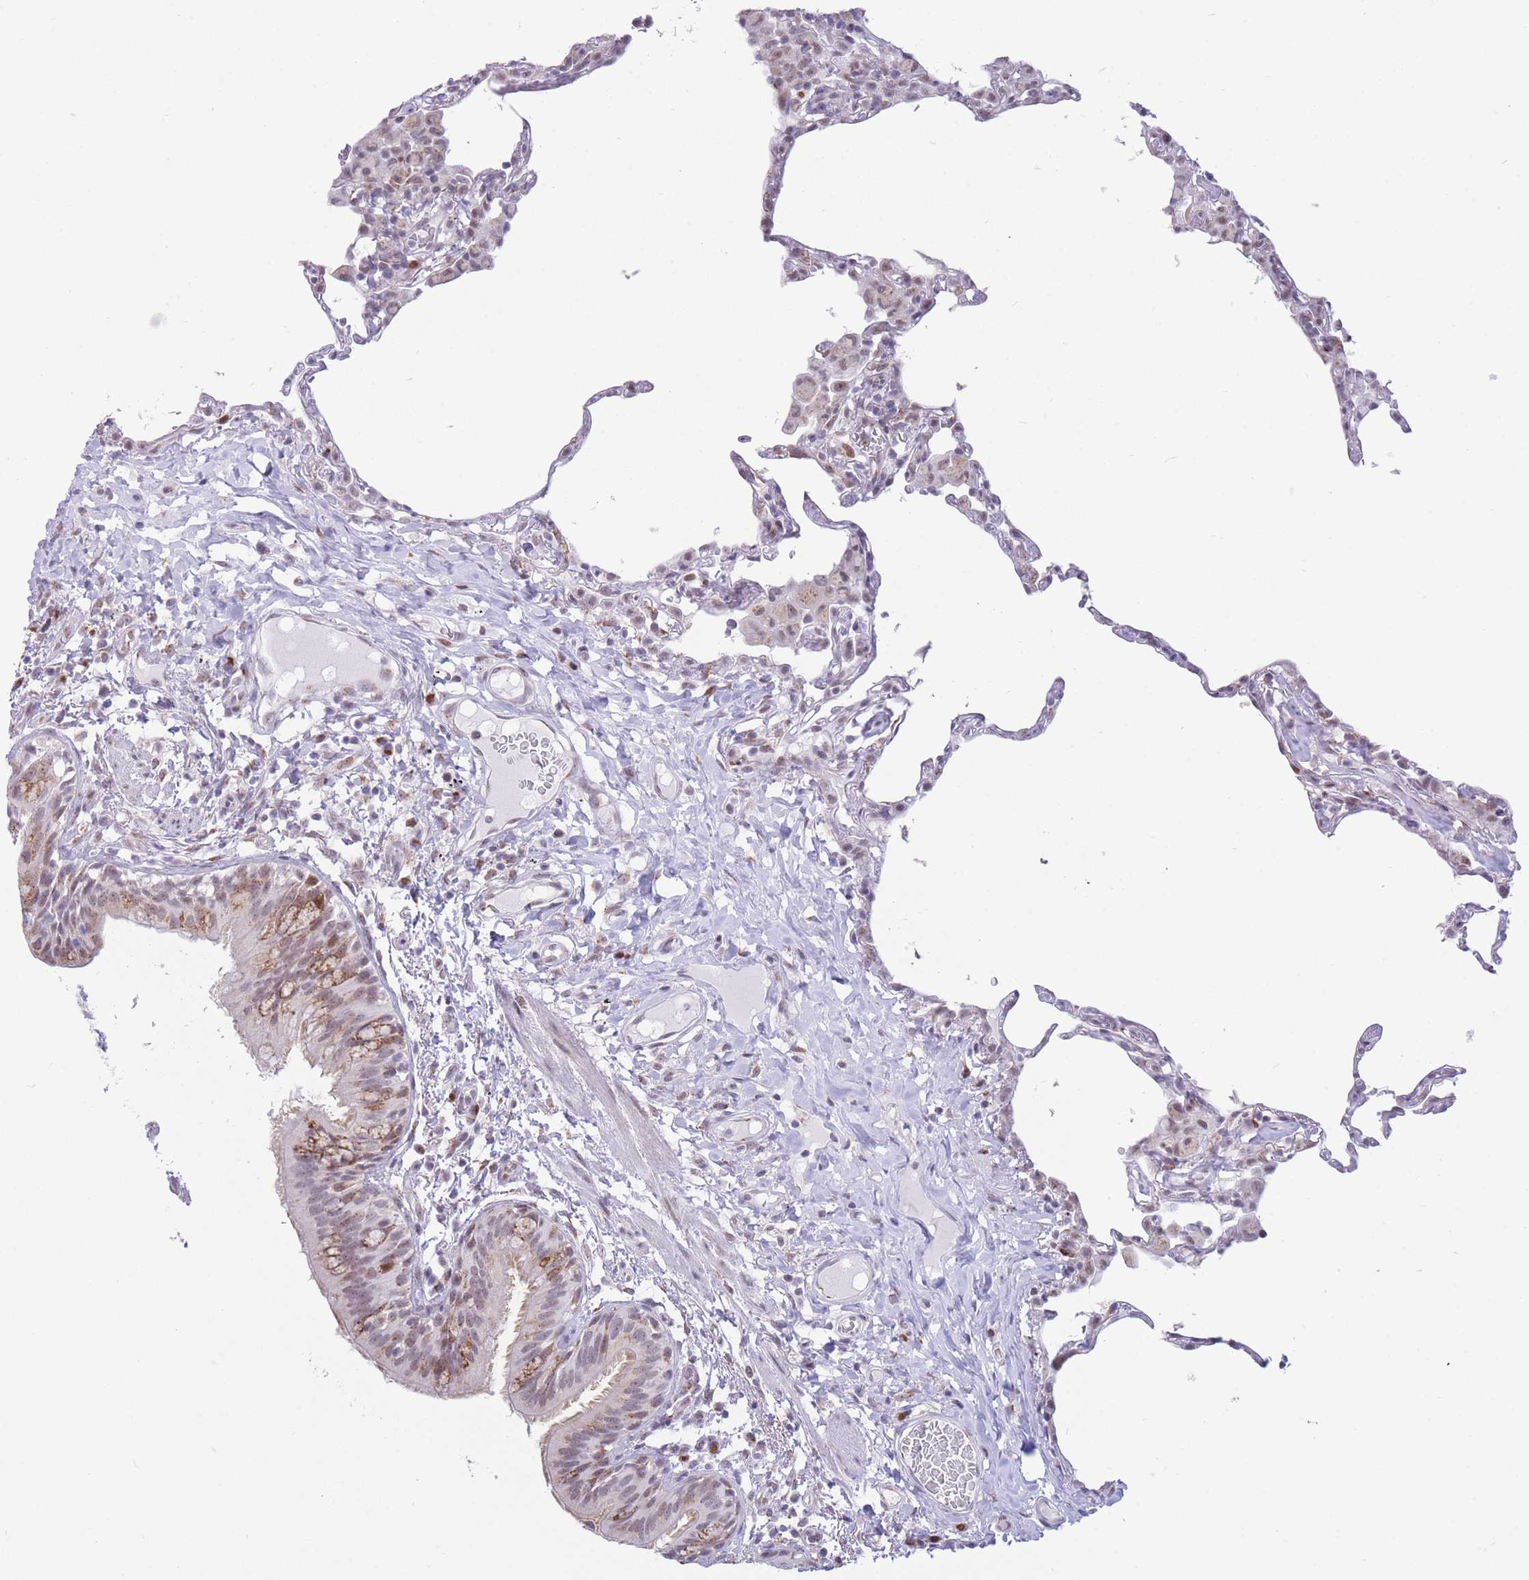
{"staining": {"intensity": "moderate", "quantity": "<25%", "location": "nuclear"}, "tissue": "lung", "cell_type": "Alveolar cells", "image_type": "normal", "snomed": [{"axis": "morphology", "description": "Normal tissue, NOS"}, {"axis": "topography", "description": "Lung"}], "caption": "IHC of normal human lung displays low levels of moderate nuclear expression in about <25% of alveolar cells.", "gene": "INO80C", "patient": {"sex": "female", "age": 57}}